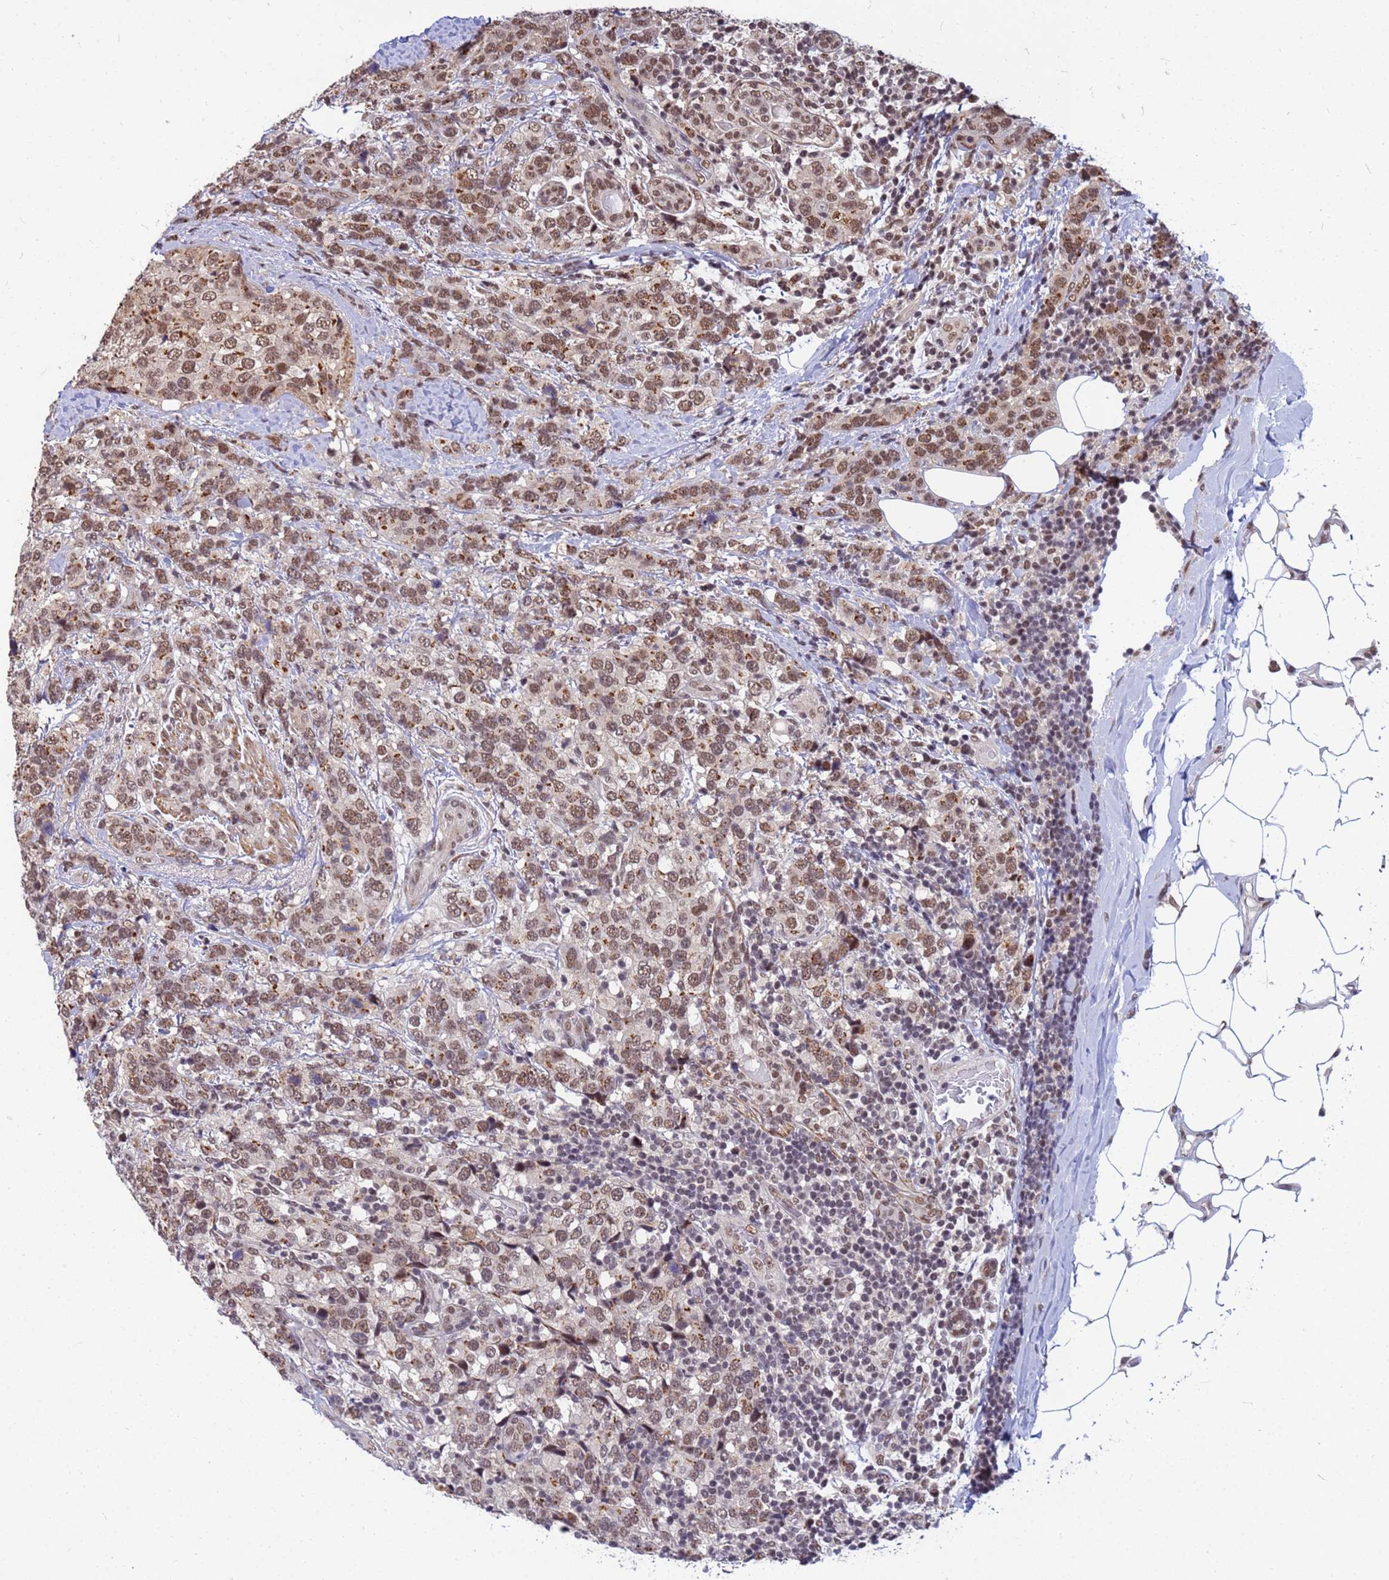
{"staining": {"intensity": "moderate", "quantity": ">75%", "location": "cytoplasmic/membranous,nuclear"}, "tissue": "breast cancer", "cell_type": "Tumor cells", "image_type": "cancer", "snomed": [{"axis": "morphology", "description": "Lobular carcinoma"}, {"axis": "topography", "description": "Breast"}], "caption": "A high-resolution photomicrograph shows immunohistochemistry (IHC) staining of breast lobular carcinoma, which displays moderate cytoplasmic/membranous and nuclear positivity in approximately >75% of tumor cells.", "gene": "NCBP2", "patient": {"sex": "female", "age": 59}}